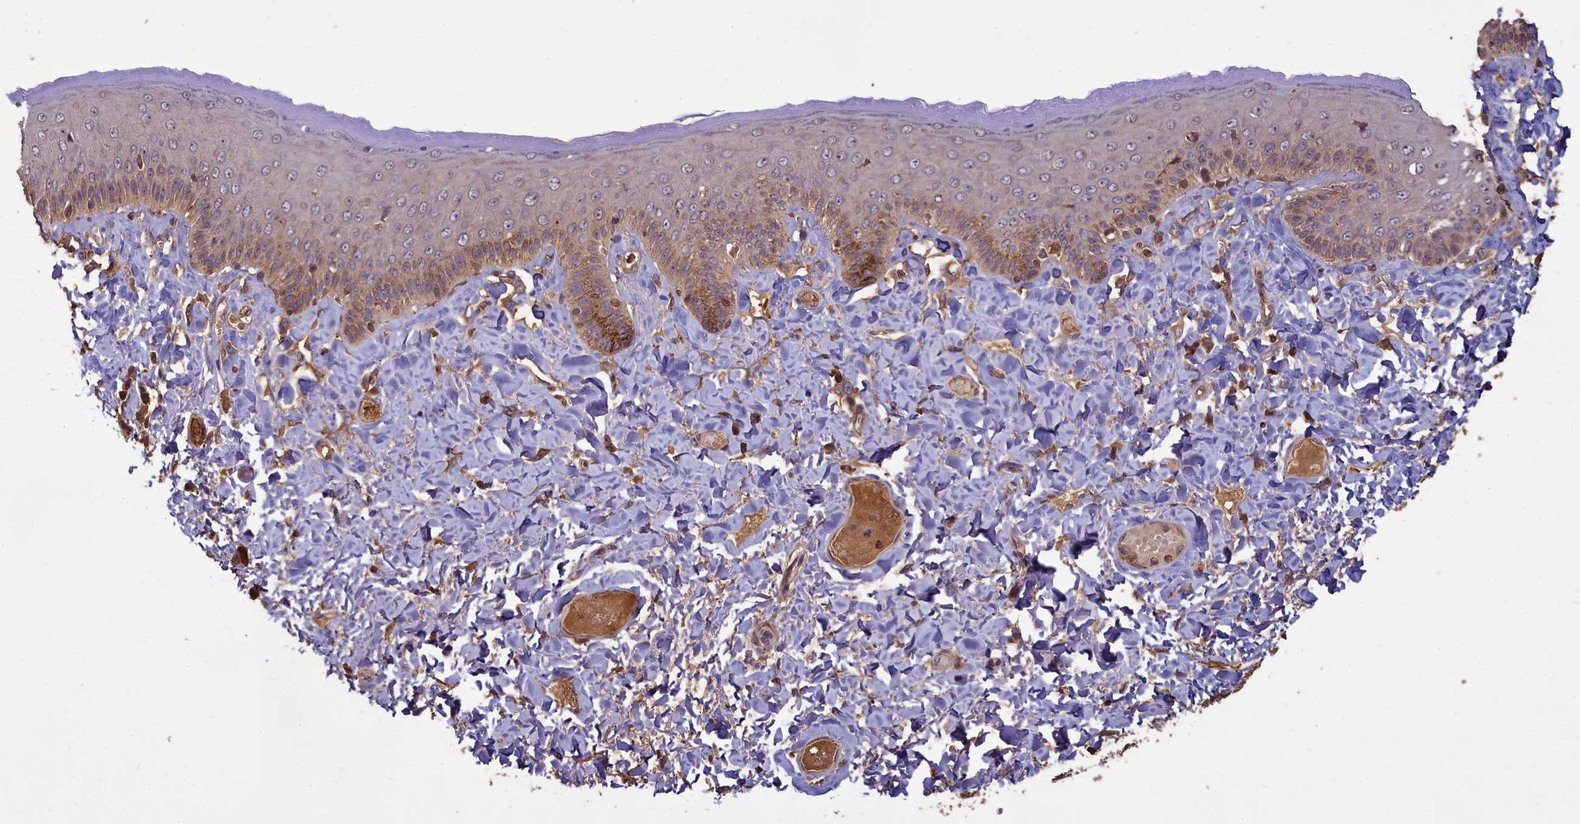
{"staining": {"intensity": "moderate", "quantity": "25%-75%", "location": "cytoplasmic/membranous"}, "tissue": "skin", "cell_type": "Epidermal cells", "image_type": "normal", "snomed": [{"axis": "morphology", "description": "Normal tissue, NOS"}, {"axis": "topography", "description": "Anal"}], "caption": "A photomicrograph of human skin stained for a protein exhibits moderate cytoplasmic/membranous brown staining in epidermal cells. (DAB IHC, brown staining for protein, blue staining for nuclei).", "gene": "NUDT6", "patient": {"sex": "male", "age": 69}}